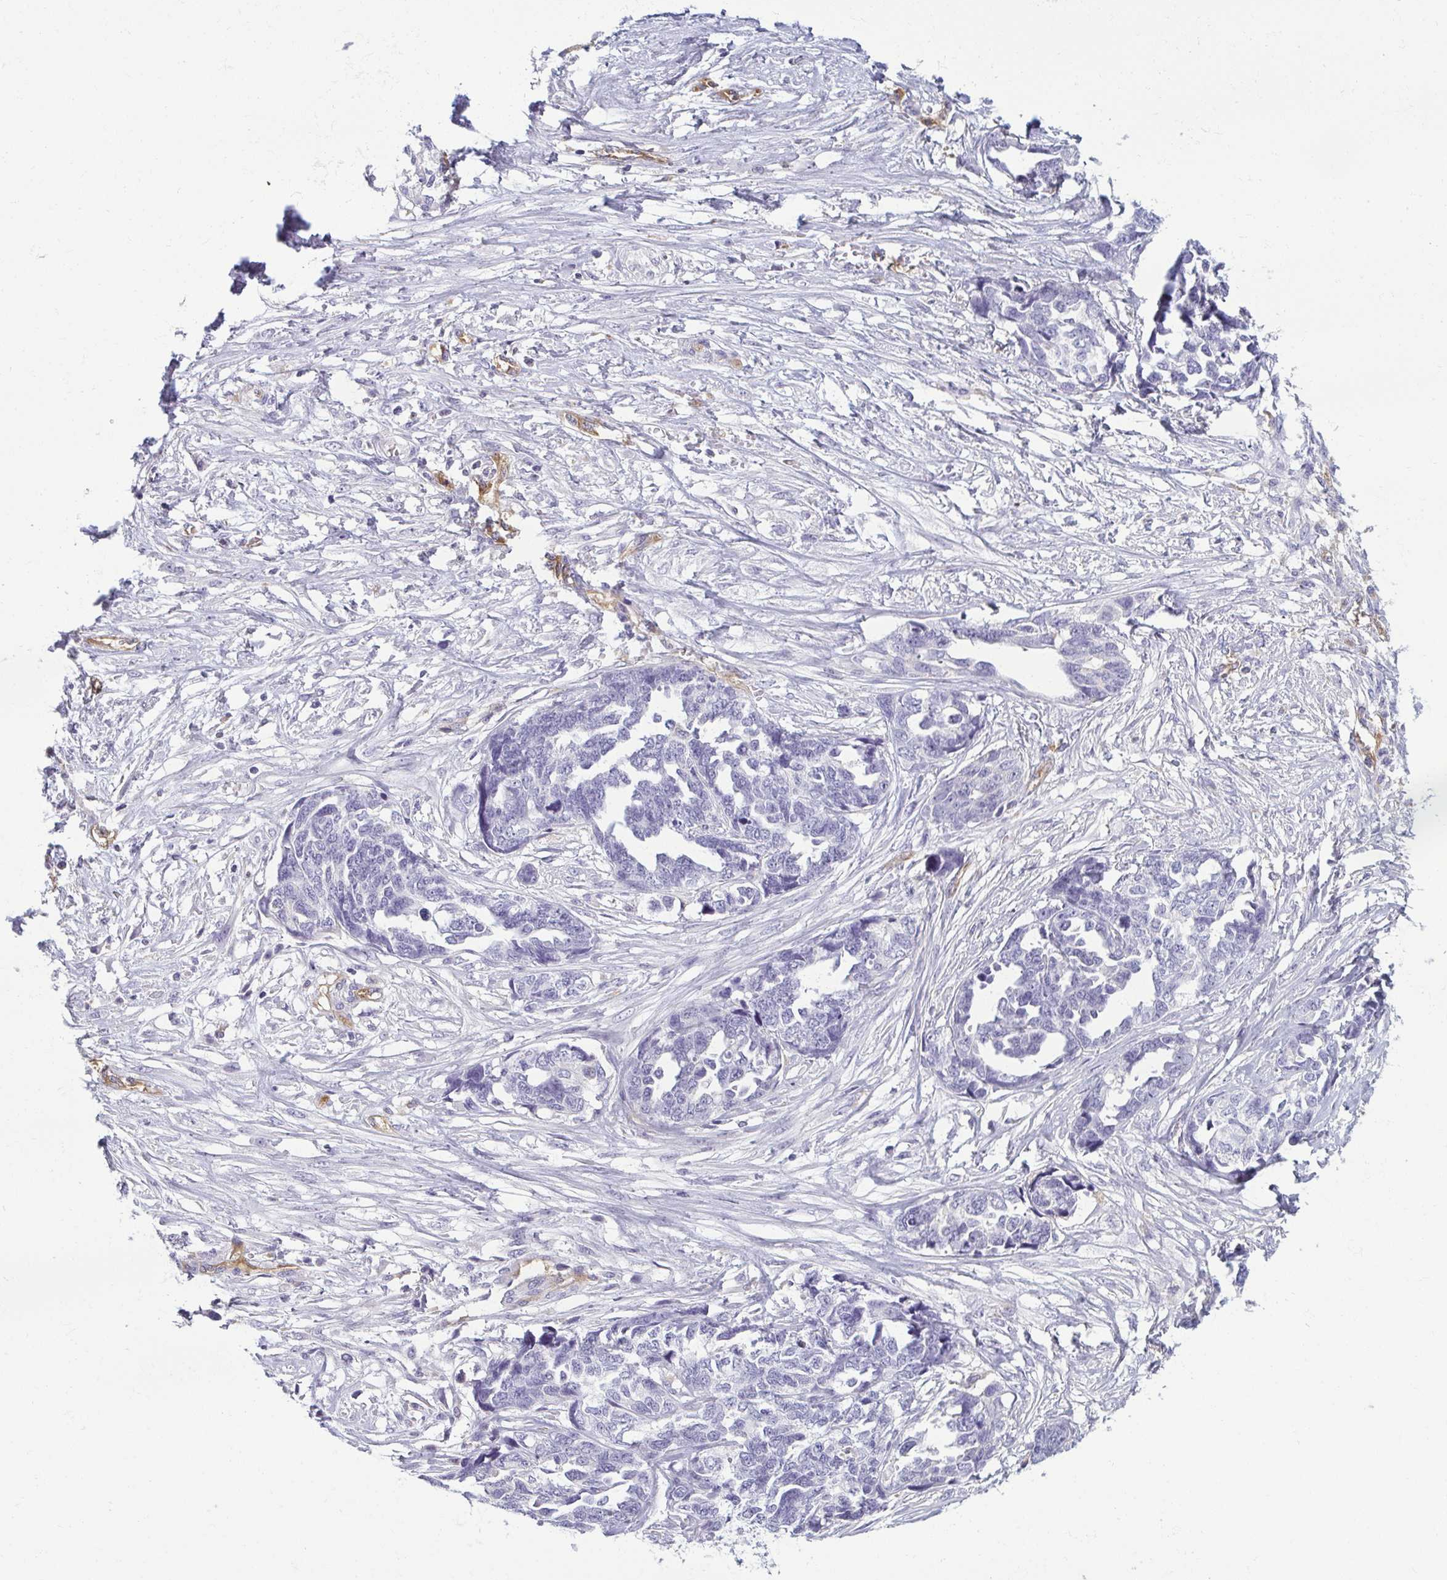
{"staining": {"intensity": "negative", "quantity": "none", "location": "none"}, "tissue": "ovarian cancer", "cell_type": "Tumor cells", "image_type": "cancer", "snomed": [{"axis": "morphology", "description": "Cystadenocarcinoma, serous, NOS"}, {"axis": "topography", "description": "Ovary"}], "caption": "Immunohistochemical staining of human ovarian serous cystadenocarcinoma exhibits no significant expression in tumor cells.", "gene": "PDE2A", "patient": {"sex": "female", "age": 69}}